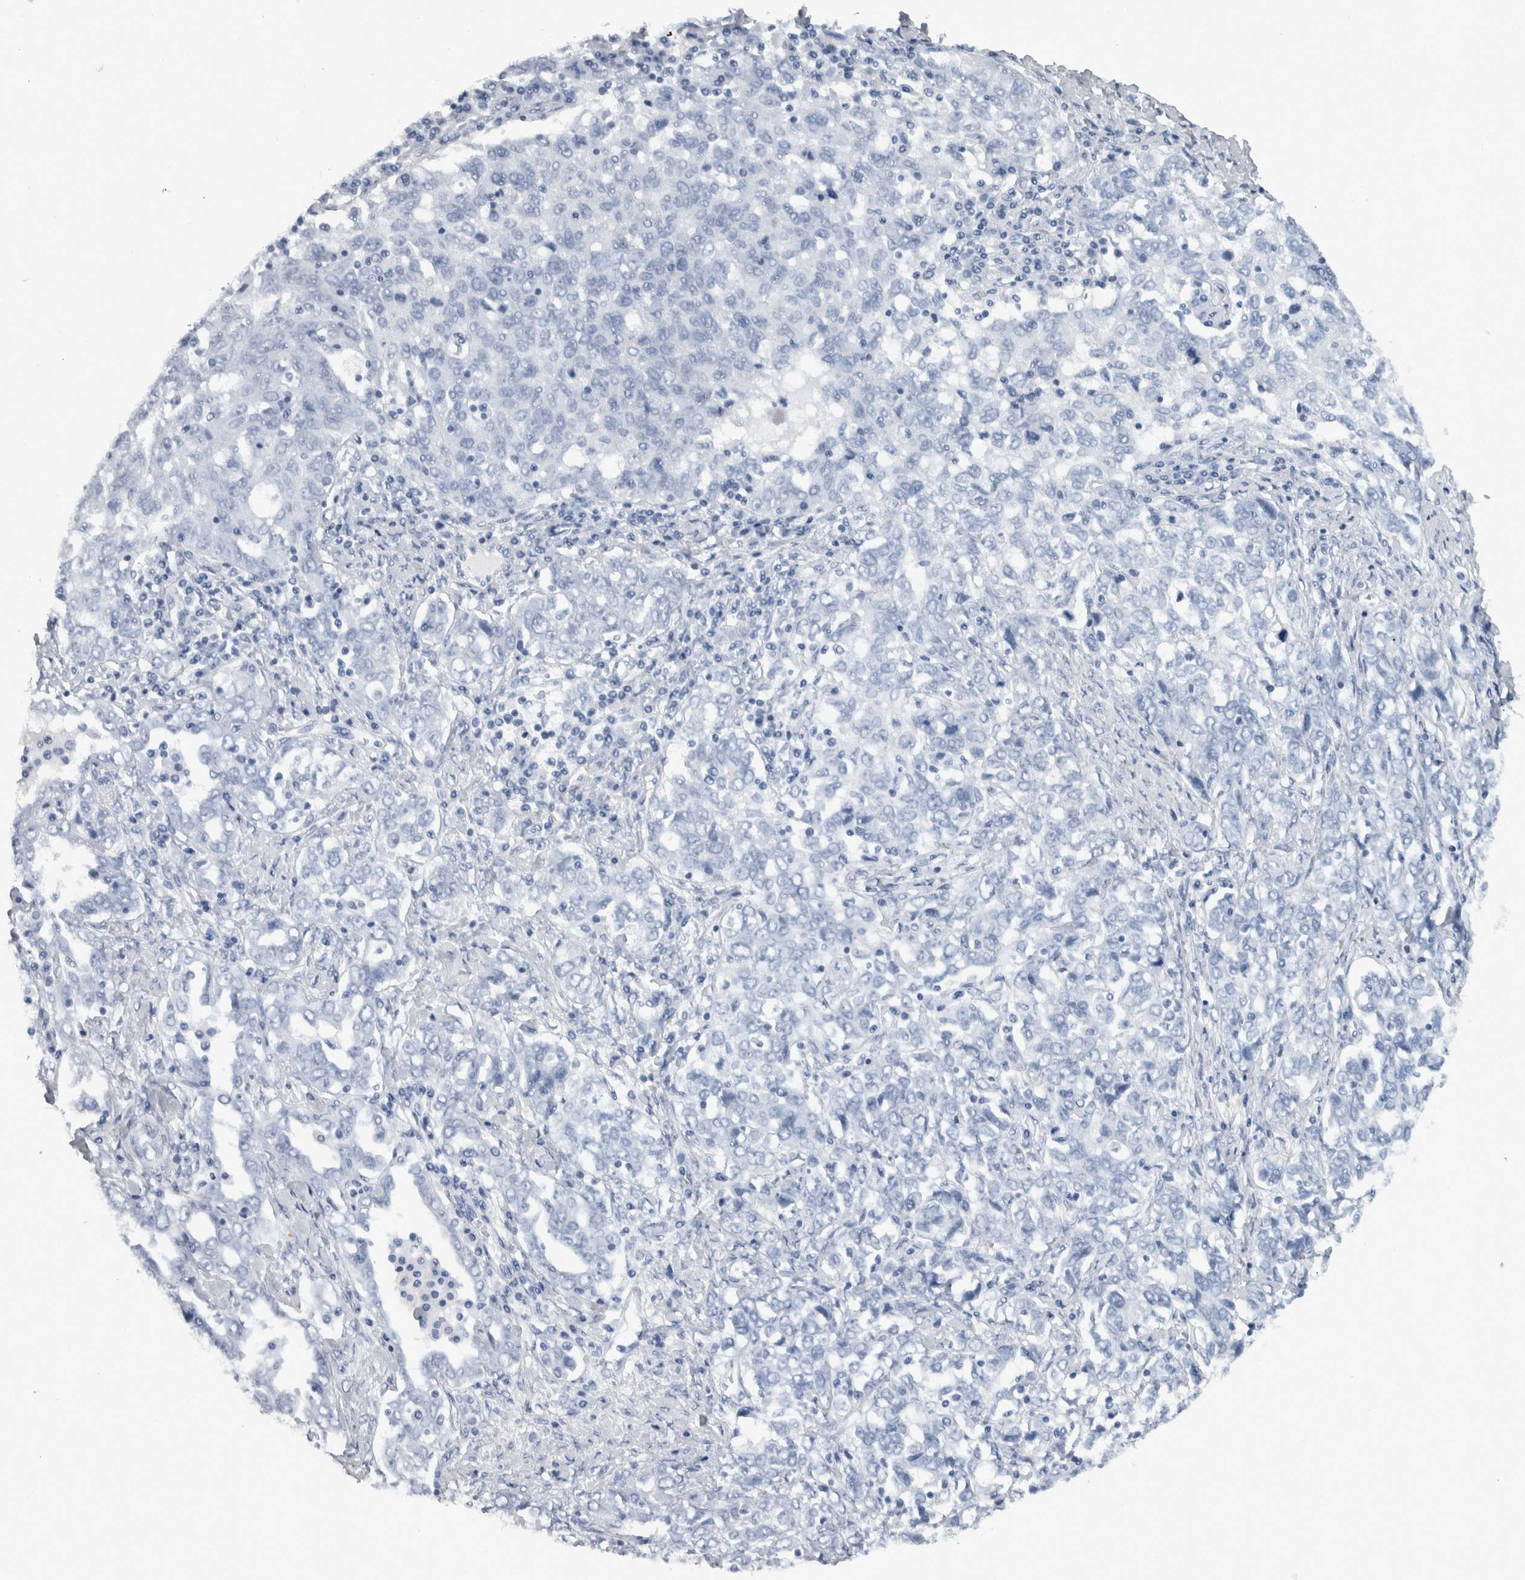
{"staining": {"intensity": "negative", "quantity": "none", "location": "none"}, "tissue": "ovarian cancer", "cell_type": "Tumor cells", "image_type": "cancer", "snomed": [{"axis": "morphology", "description": "Carcinoma, endometroid"}, {"axis": "topography", "description": "Ovary"}], "caption": "IHC micrograph of human ovarian cancer (endometroid carcinoma) stained for a protein (brown), which exhibits no positivity in tumor cells. (Stains: DAB immunohistochemistry with hematoxylin counter stain, Microscopy: brightfield microscopy at high magnification).", "gene": "CDH17", "patient": {"sex": "female", "age": 62}}